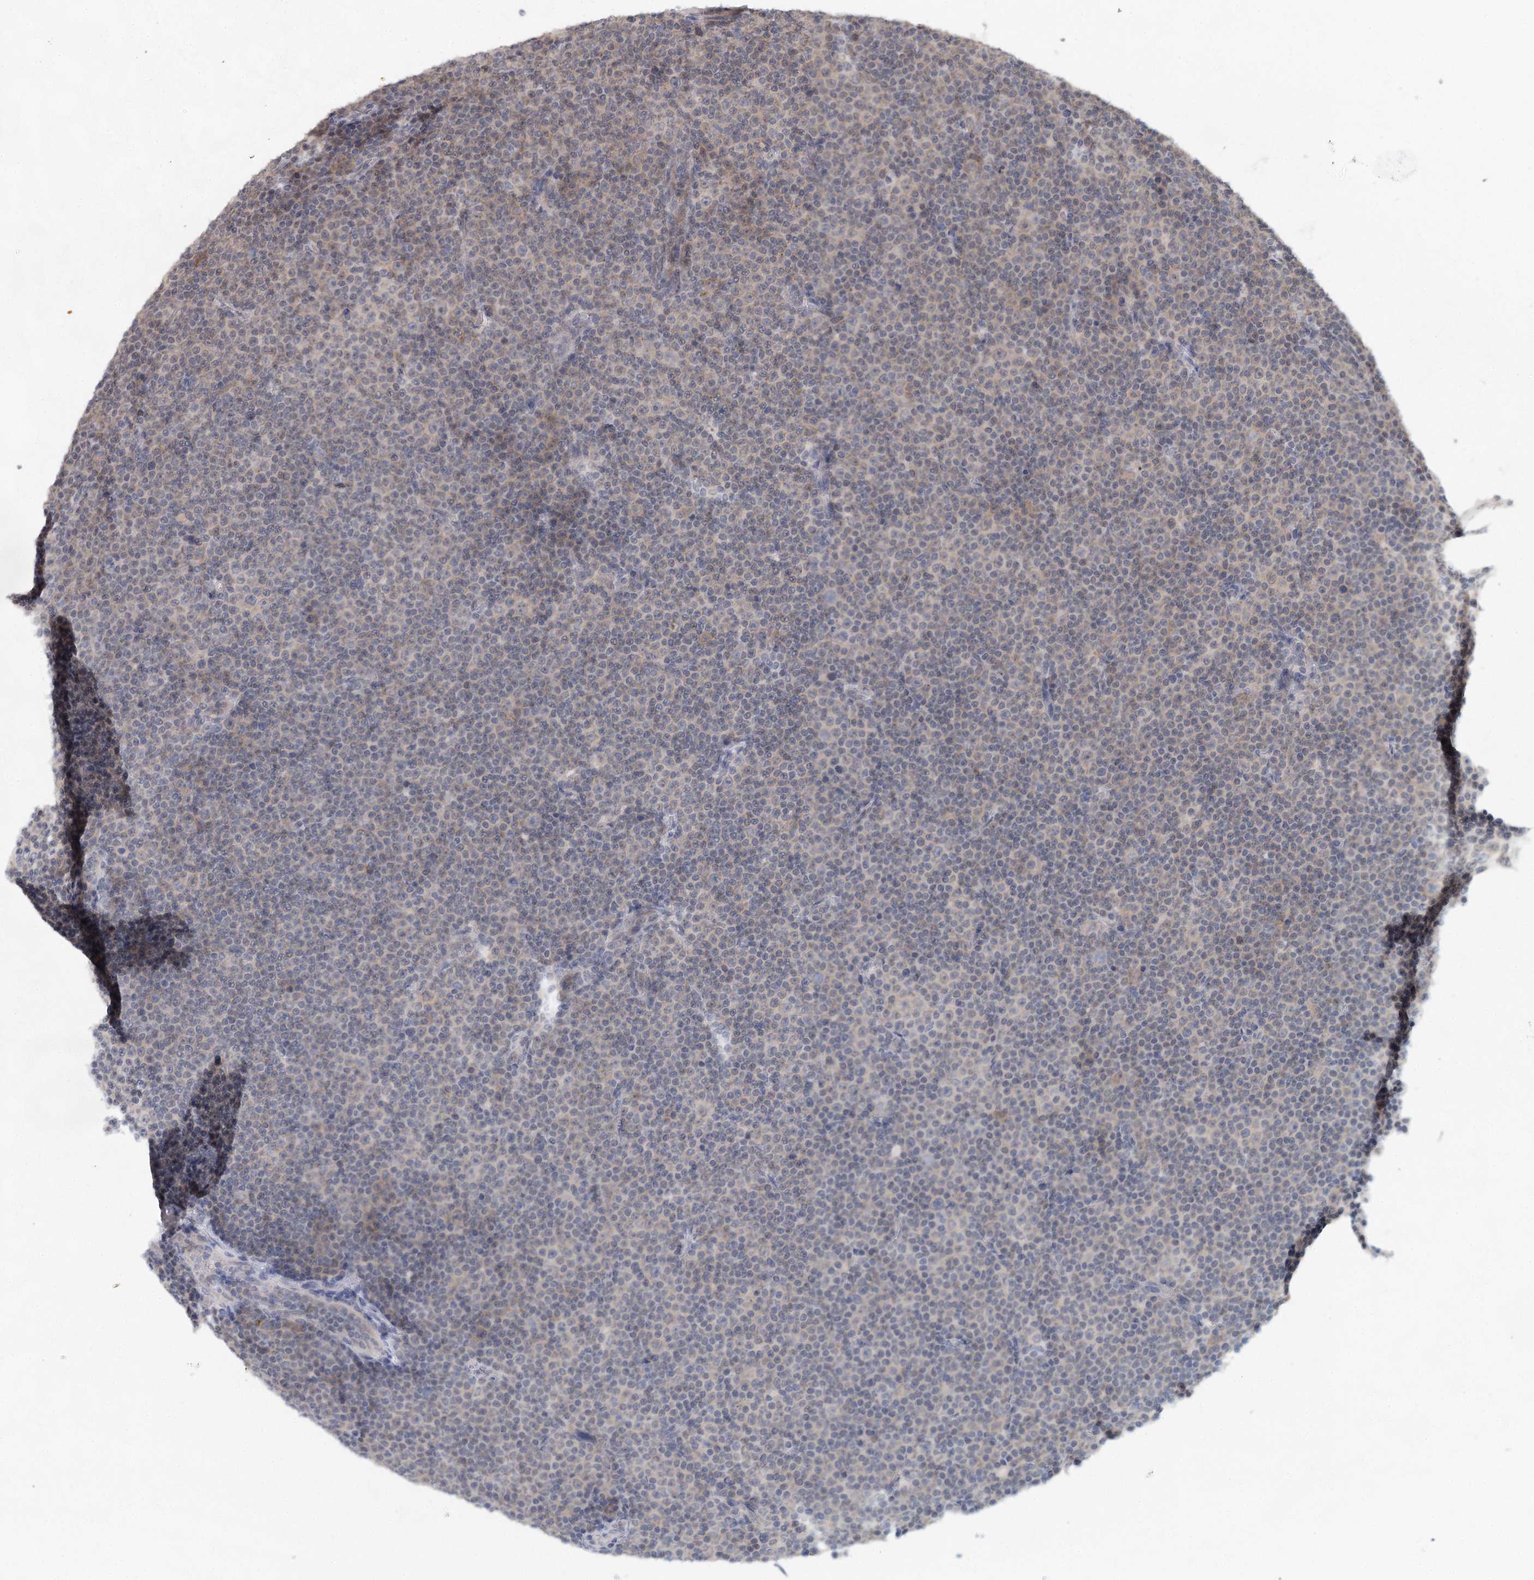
{"staining": {"intensity": "negative", "quantity": "none", "location": "none"}, "tissue": "lymphoma", "cell_type": "Tumor cells", "image_type": "cancer", "snomed": [{"axis": "morphology", "description": "Malignant lymphoma, non-Hodgkin's type, Low grade"}, {"axis": "topography", "description": "Lymph node"}], "caption": "IHC histopathology image of human lymphoma stained for a protein (brown), which displays no expression in tumor cells. Brightfield microscopy of immunohistochemistry (IHC) stained with DAB (3,3'-diaminobenzidine) (brown) and hematoxylin (blue), captured at high magnification.", "gene": "BLTP1", "patient": {"sex": "female", "age": 67}}